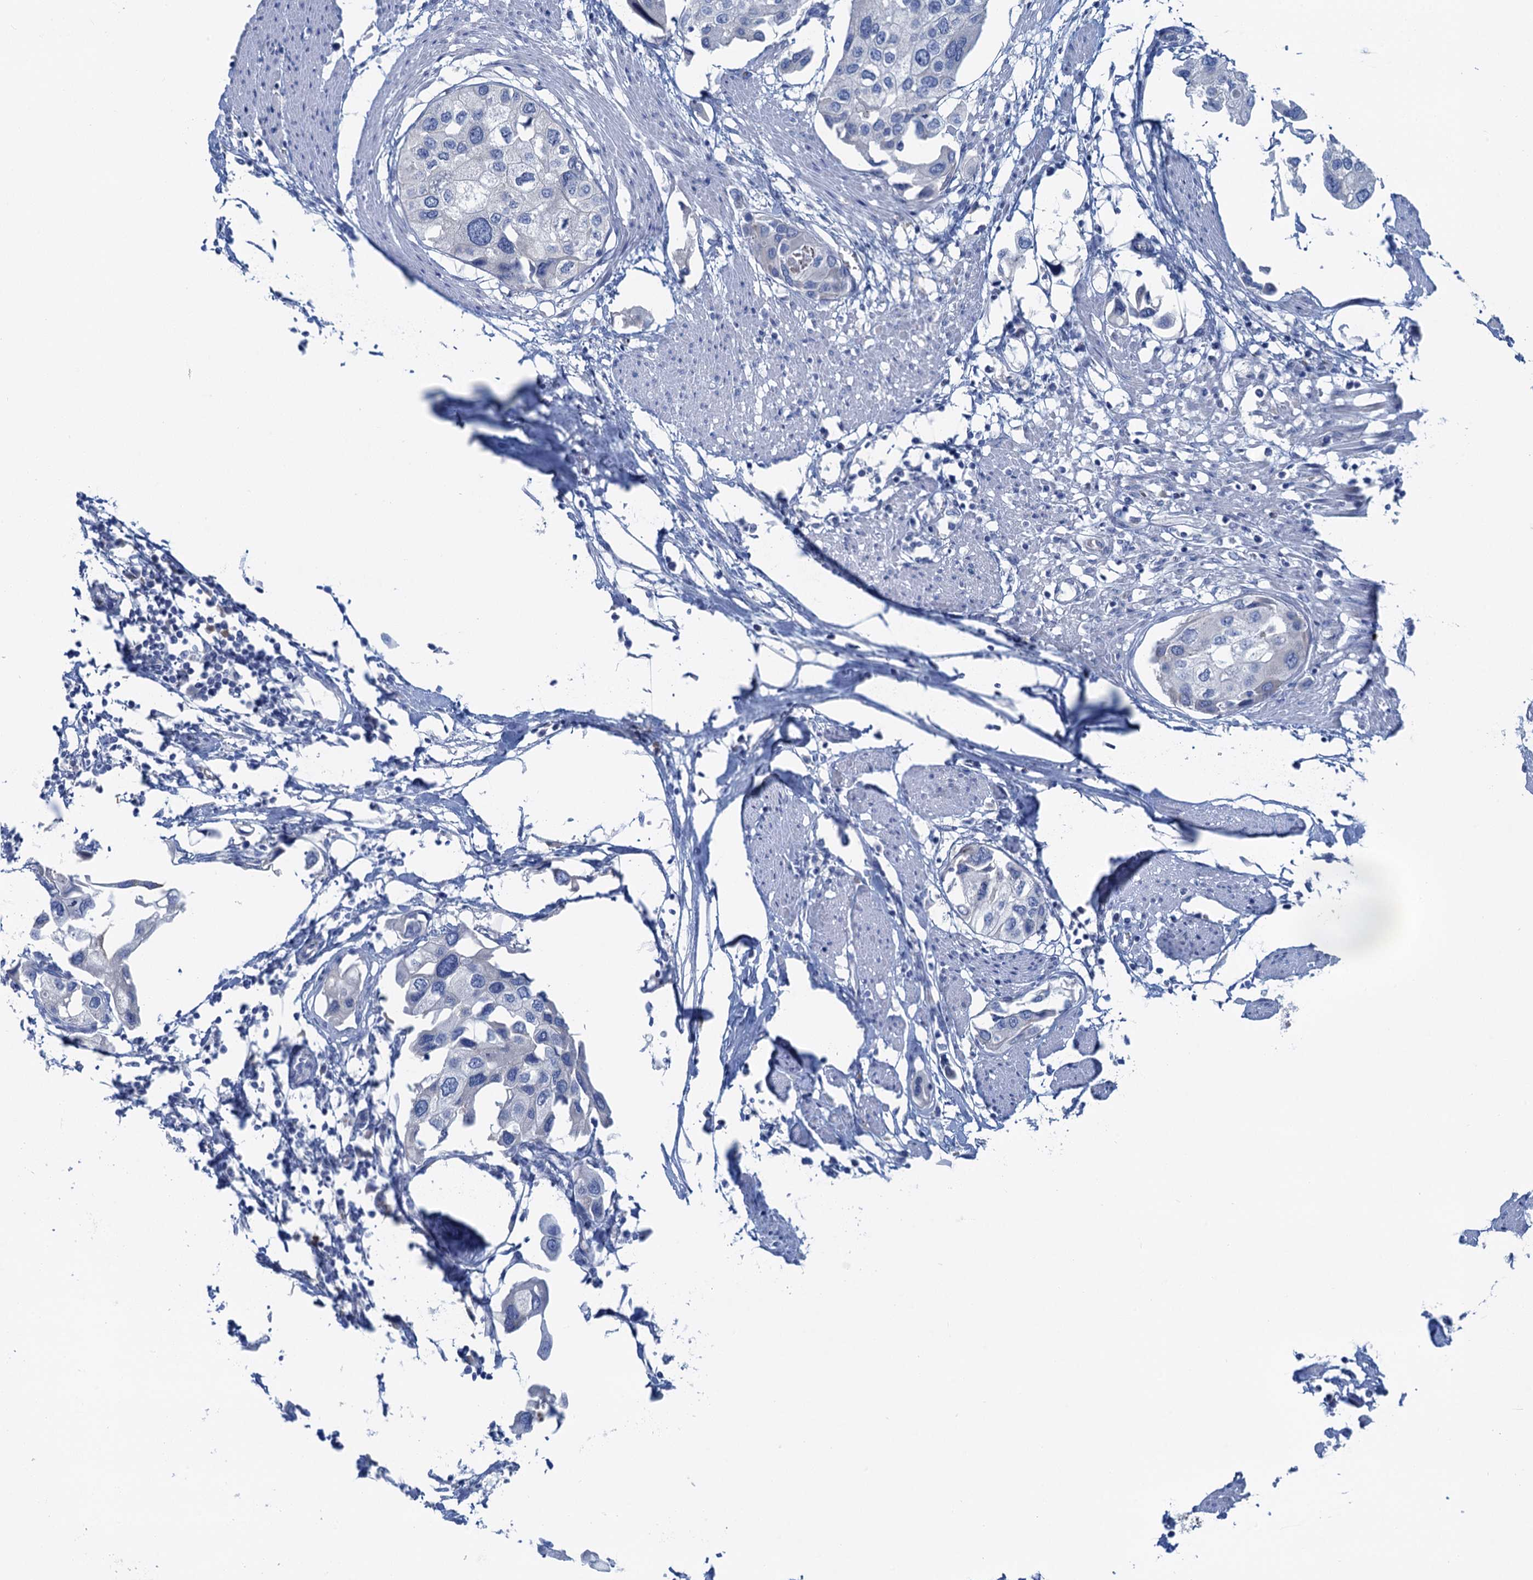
{"staining": {"intensity": "negative", "quantity": "none", "location": "none"}, "tissue": "urothelial cancer", "cell_type": "Tumor cells", "image_type": "cancer", "snomed": [{"axis": "morphology", "description": "Urothelial carcinoma, High grade"}, {"axis": "topography", "description": "Urinary bladder"}], "caption": "This is an IHC micrograph of urothelial carcinoma (high-grade). There is no staining in tumor cells.", "gene": "MYADML2", "patient": {"sex": "male", "age": 64}}